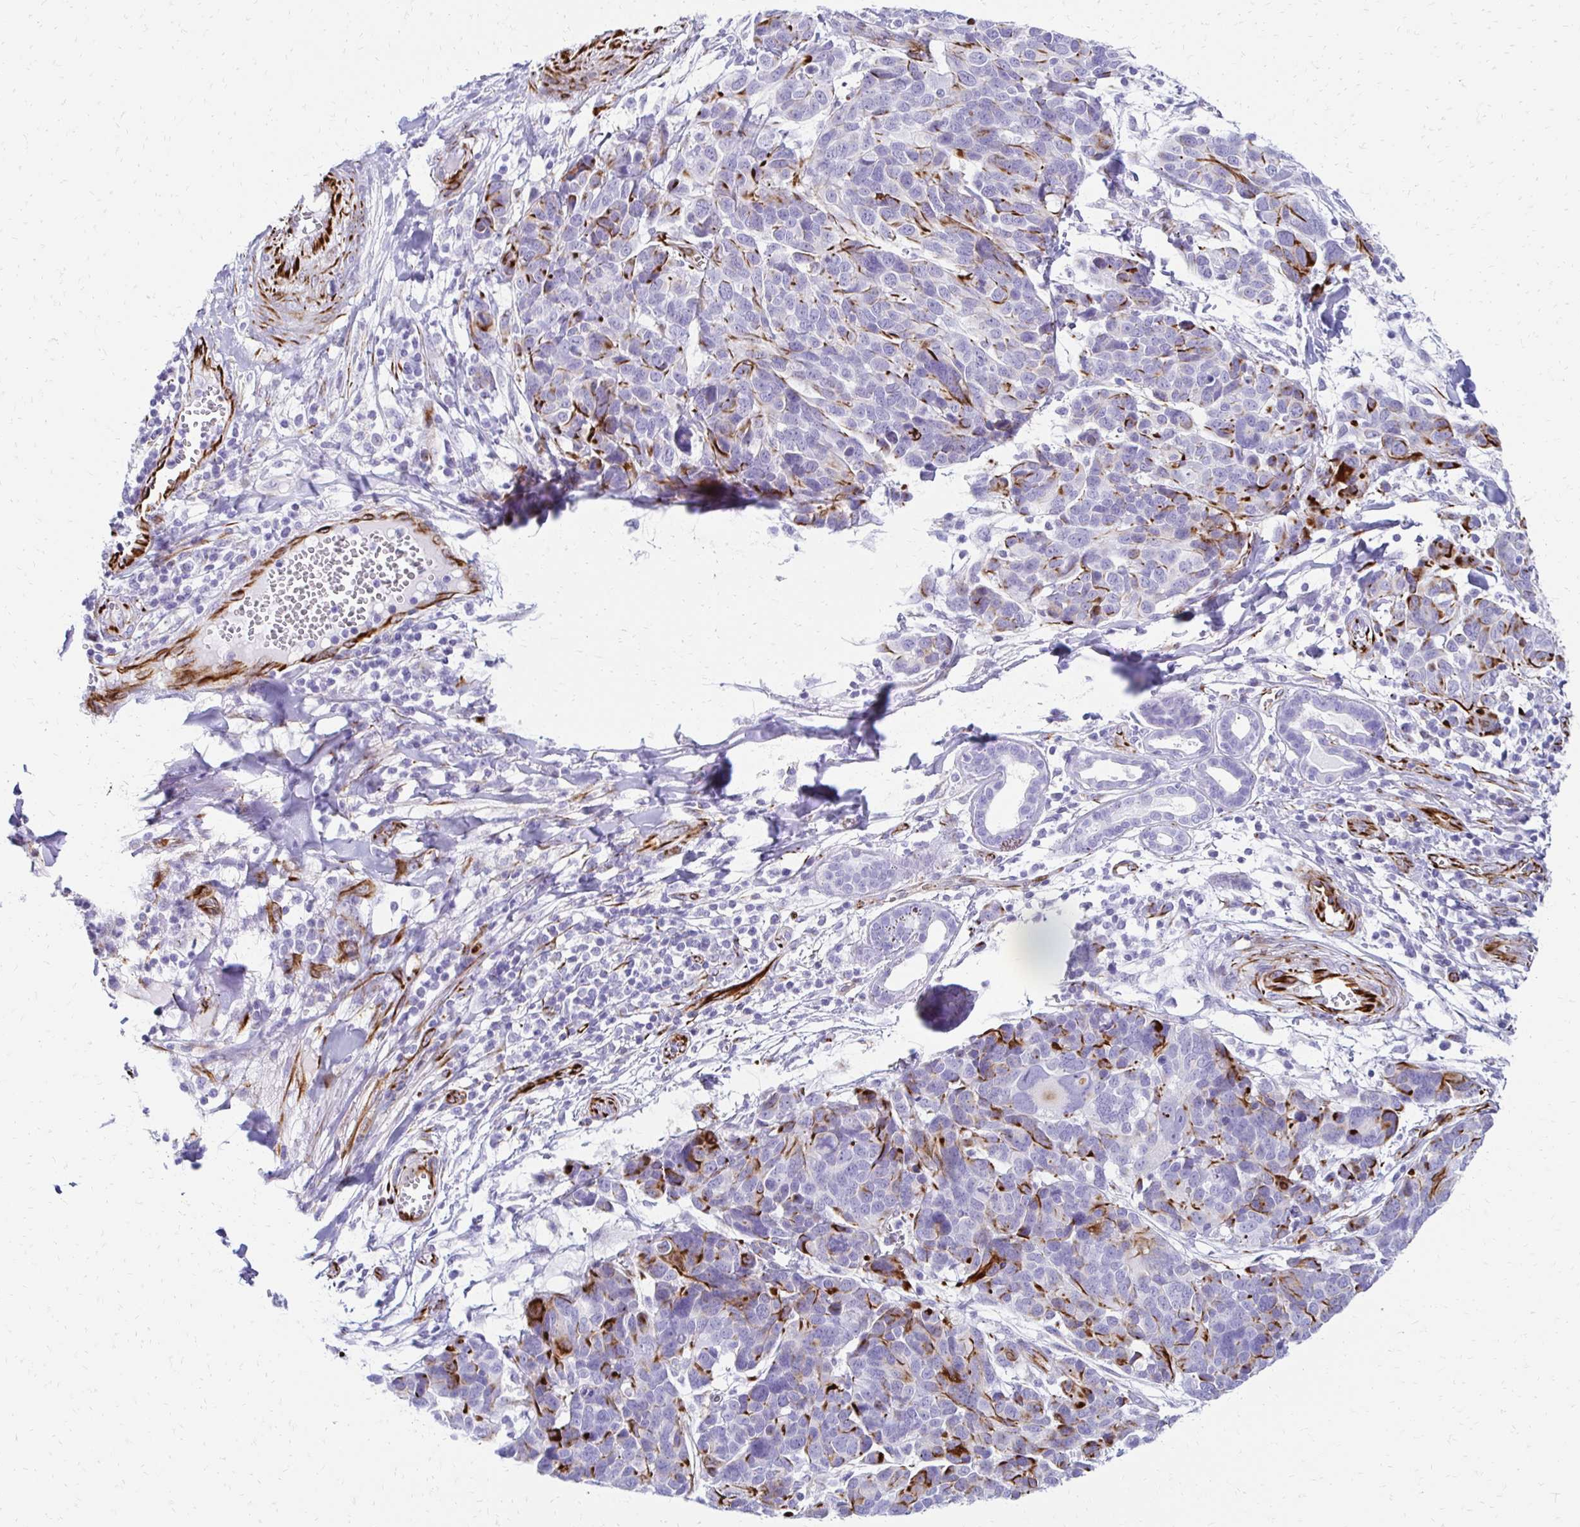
{"staining": {"intensity": "moderate", "quantity": "<25%", "location": "cytoplasmic/membranous"}, "tissue": "melanoma", "cell_type": "Tumor cells", "image_type": "cancer", "snomed": [{"axis": "morphology", "description": "Malignant melanoma, NOS"}, {"axis": "topography", "description": "Skin"}], "caption": "This is a photomicrograph of immunohistochemistry (IHC) staining of malignant melanoma, which shows moderate positivity in the cytoplasmic/membranous of tumor cells.", "gene": "TMEM54", "patient": {"sex": "male", "age": 51}}